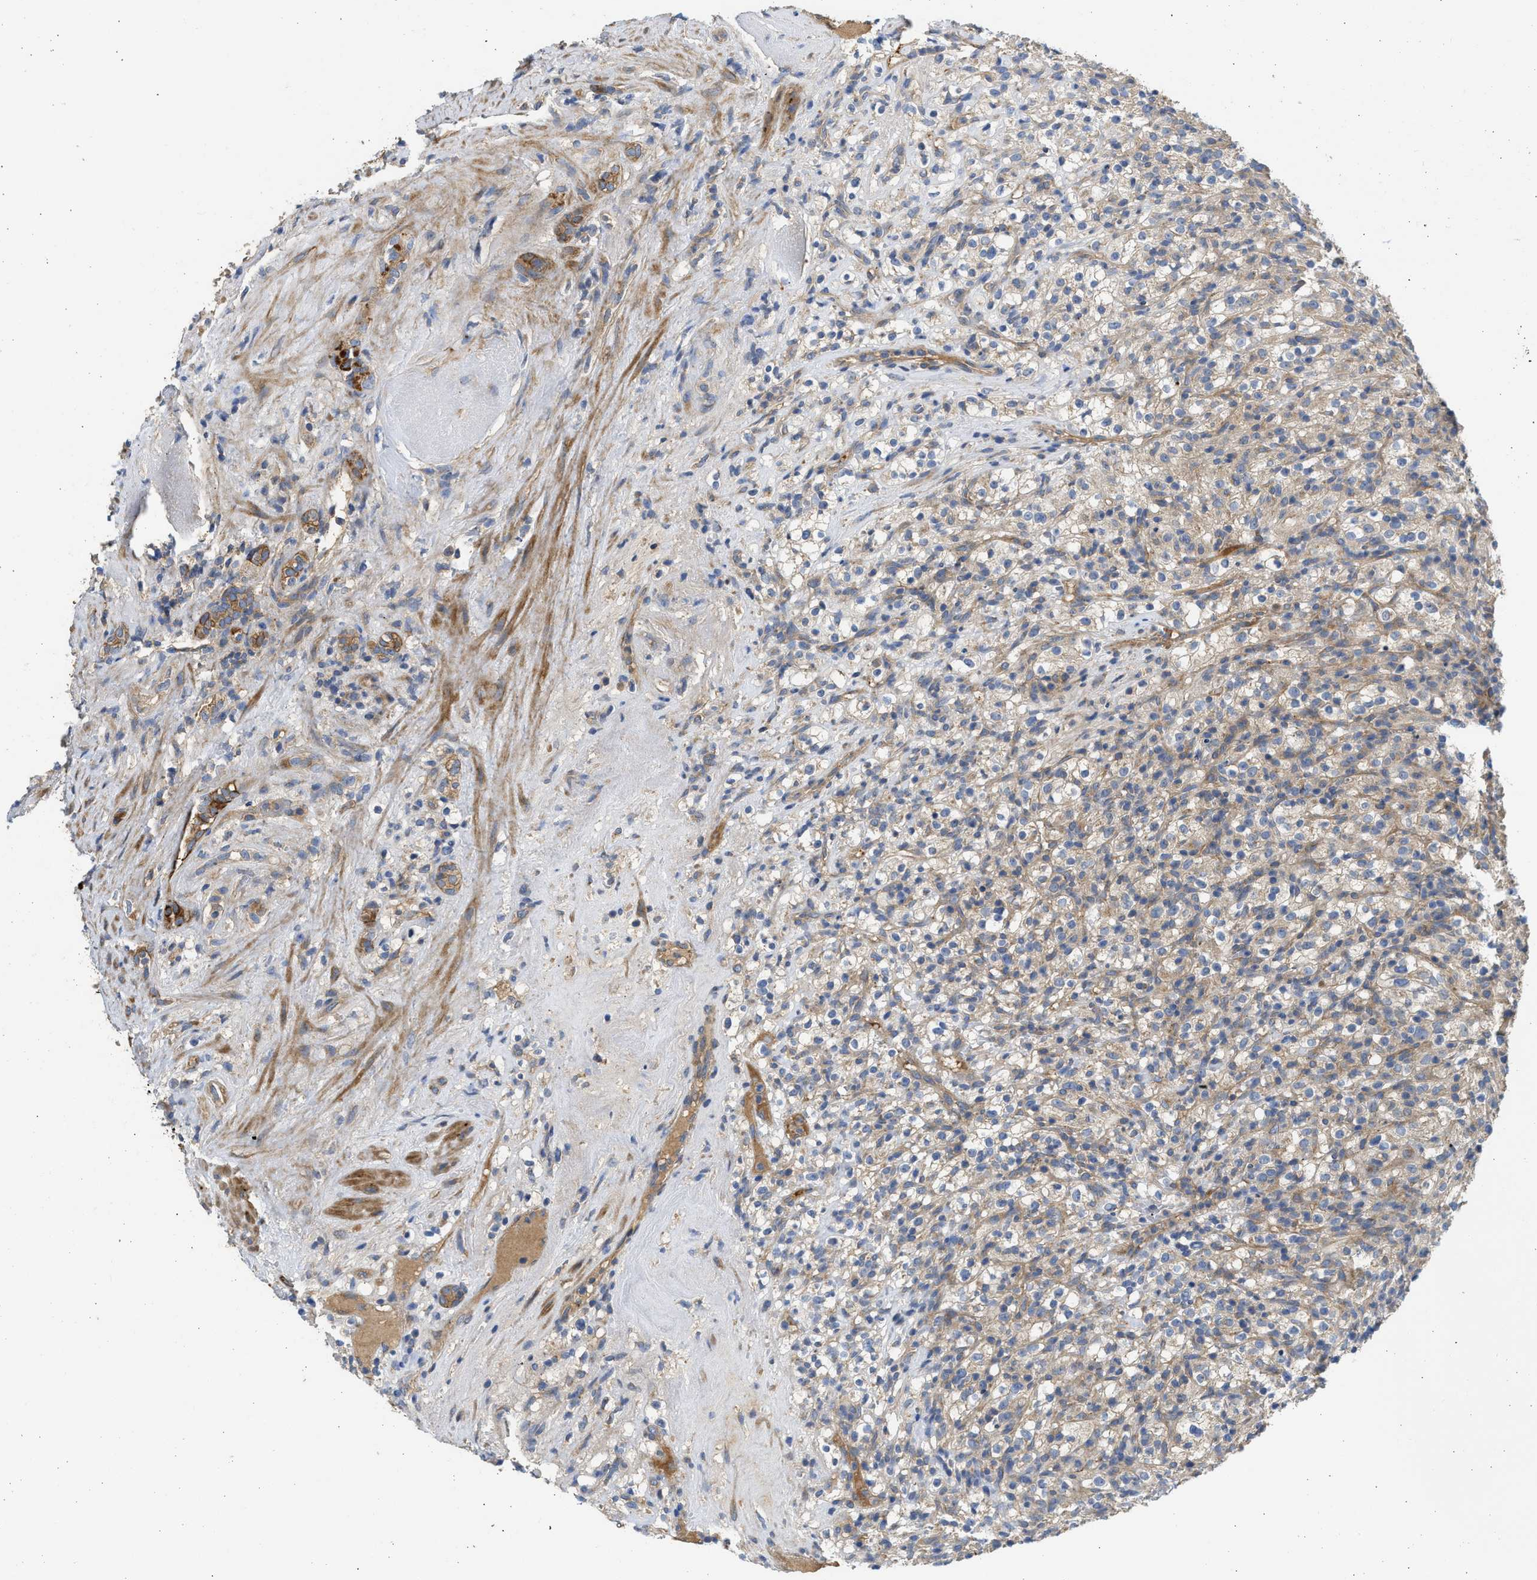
{"staining": {"intensity": "weak", "quantity": ">75%", "location": "cytoplasmic/membranous"}, "tissue": "renal cancer", "cell_type": "Tumor cells", "image_type": "cancer", "snomed": [{"axis": "morphology", "description": "Normal tissue, NOS"}, {"axis": "morphology", "description": "Adenocarcinoma, NOS"}, {"axis": "topography", "description": "Kidney"}], "caption": "Renal cancer stained with DAB immunohistochemistry reveals low levels of weak cytoplasmic/membranous expression in about >75% of tumor cells. (IHC, brightfield microscopy, high magnification).", "gene": "CSRNP2", "patient": {"sex": "female", "age": 72}}